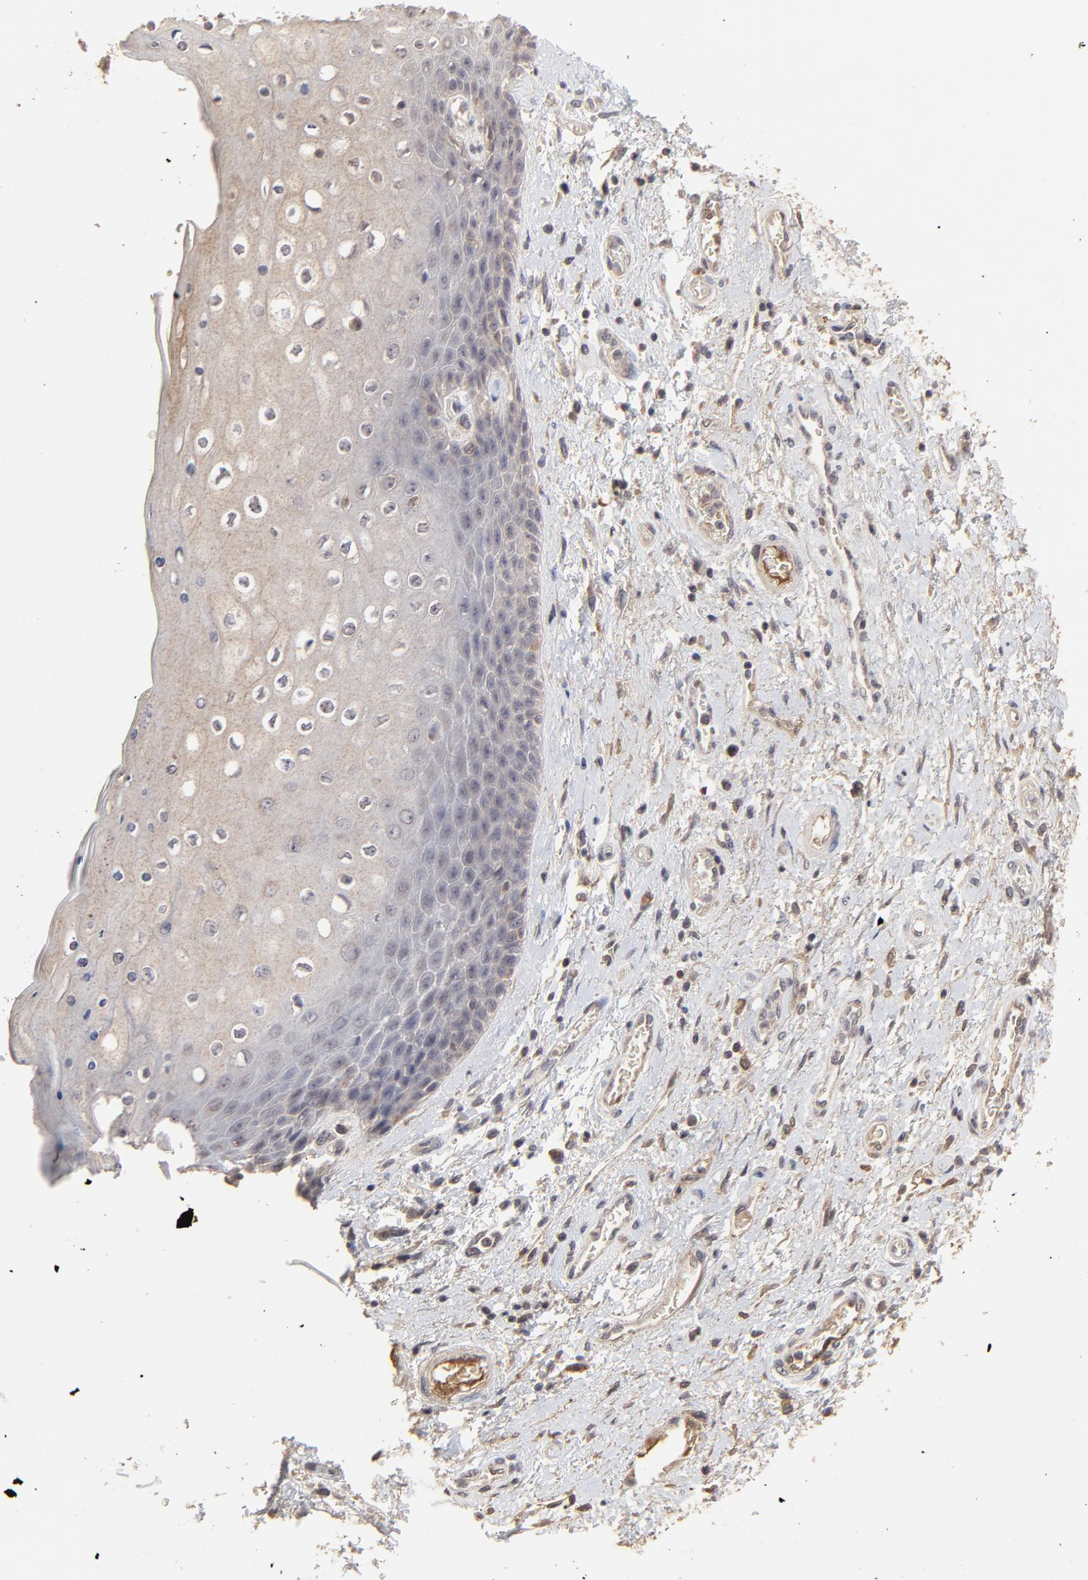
{"staining": {"intensity": "negative", "quantity": "none", "location": "none"}, "tissue": "skin", "cell_type": "Epidermal cells", "image_type": "normal", "snomed": [{"axis": "morphology", "description": "Normal tissue, NOS"}, {"axis": "topography", "description": "Anal"}], "caption": "This is an IHC photomicrograph of unremarkable skin. There is no positivity in epidermal cells.", "gene": "VPREB3", "patient": {"sex": "female", "age": 46}}